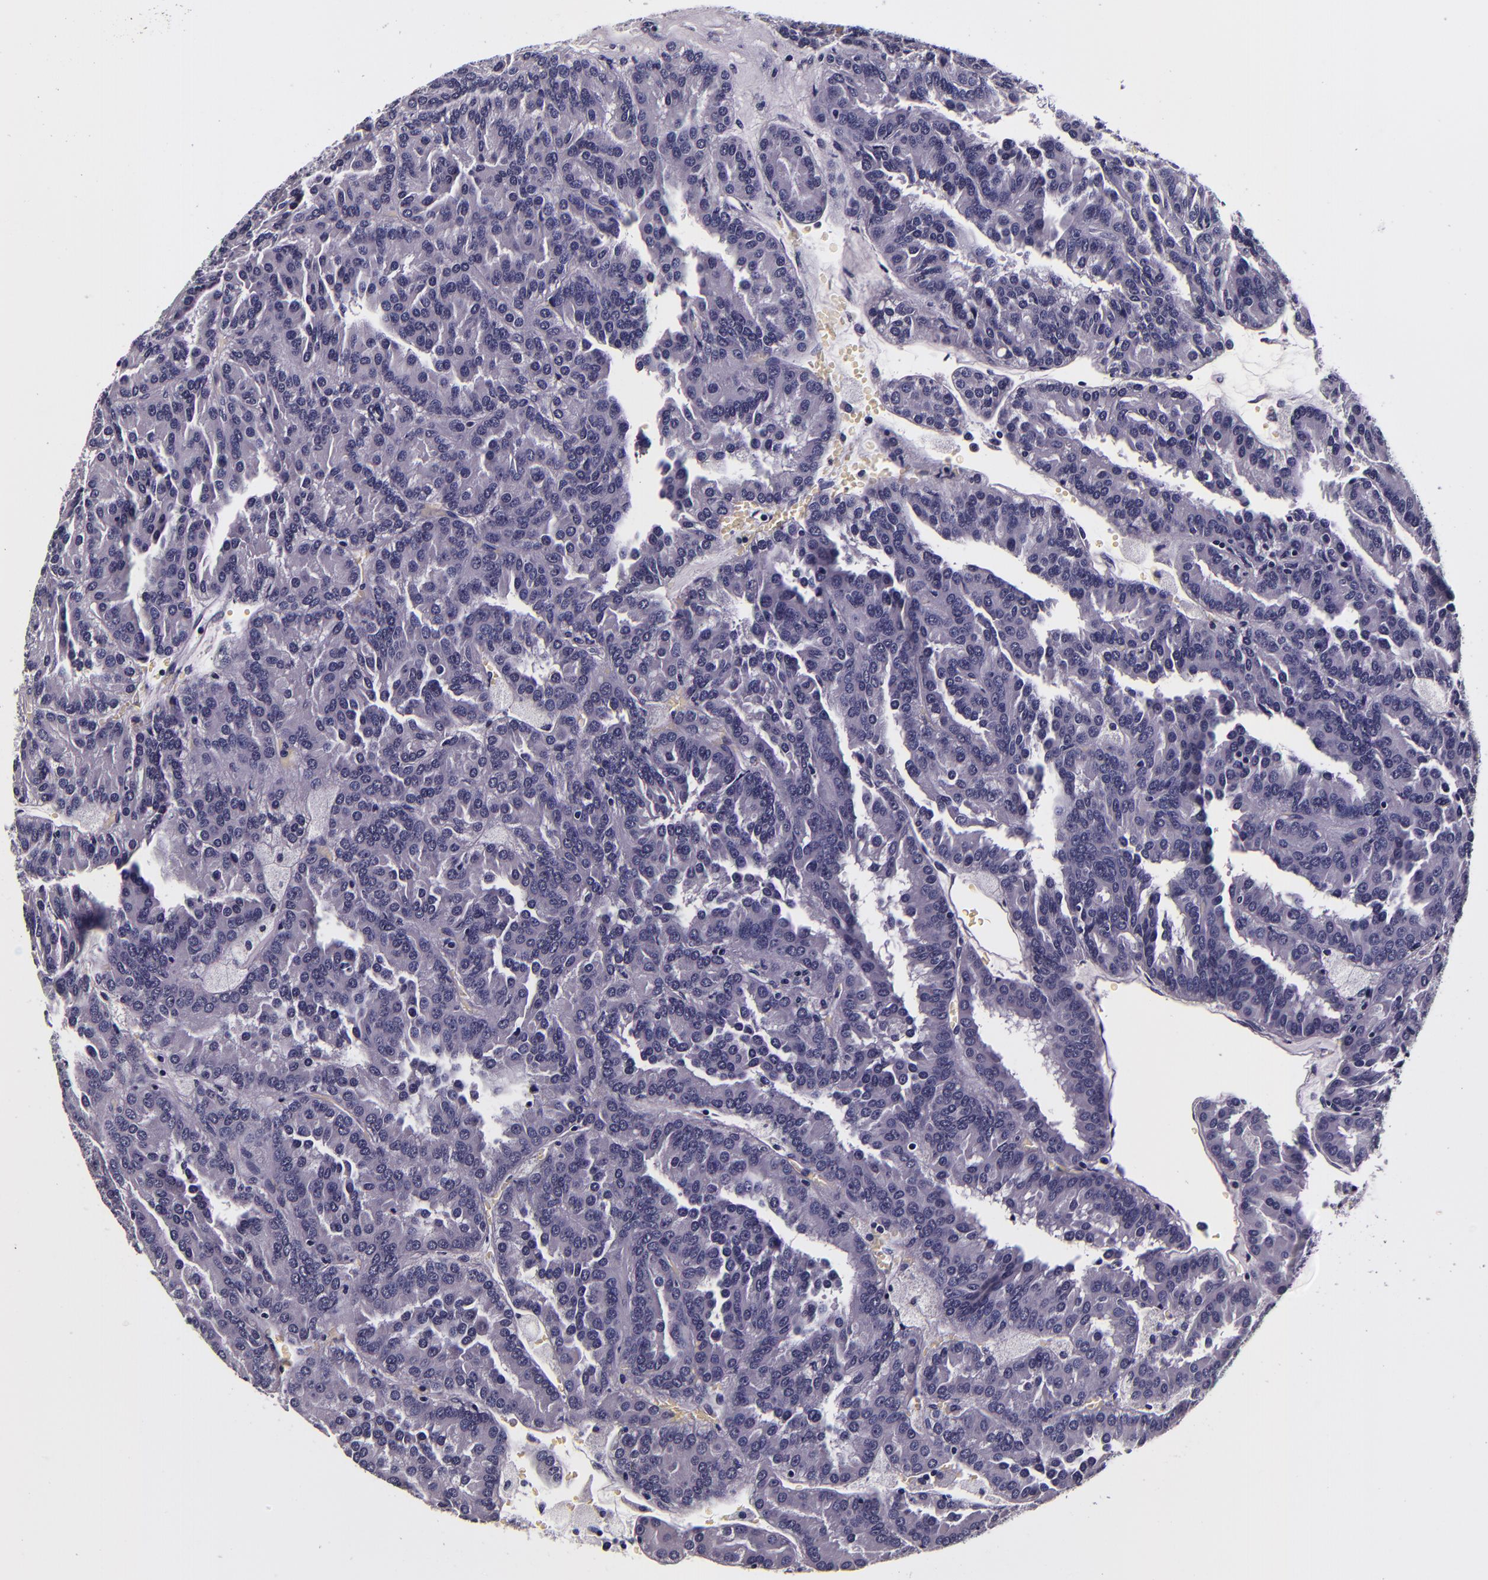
{"staining": {"intensity": "negative", "quantity": "none", "location": "none"}, "tissue": "renal cancer", "cell_type": "Tumor cells", "image_type": "cancer", "snomed": [{"axis": "morphology", "description": "Adenocarcinoma, NOS"}, {"axis": "topography", "description": "Kidney"}], "caption": "Immunohistochemistry image of neoplastic tissue: renal adenocarcinoma stained with DAB demonstrates no significant protein expression in tumor cells.", "gene": "FBN1", "patient": {"sex": "male", "age": 46}}